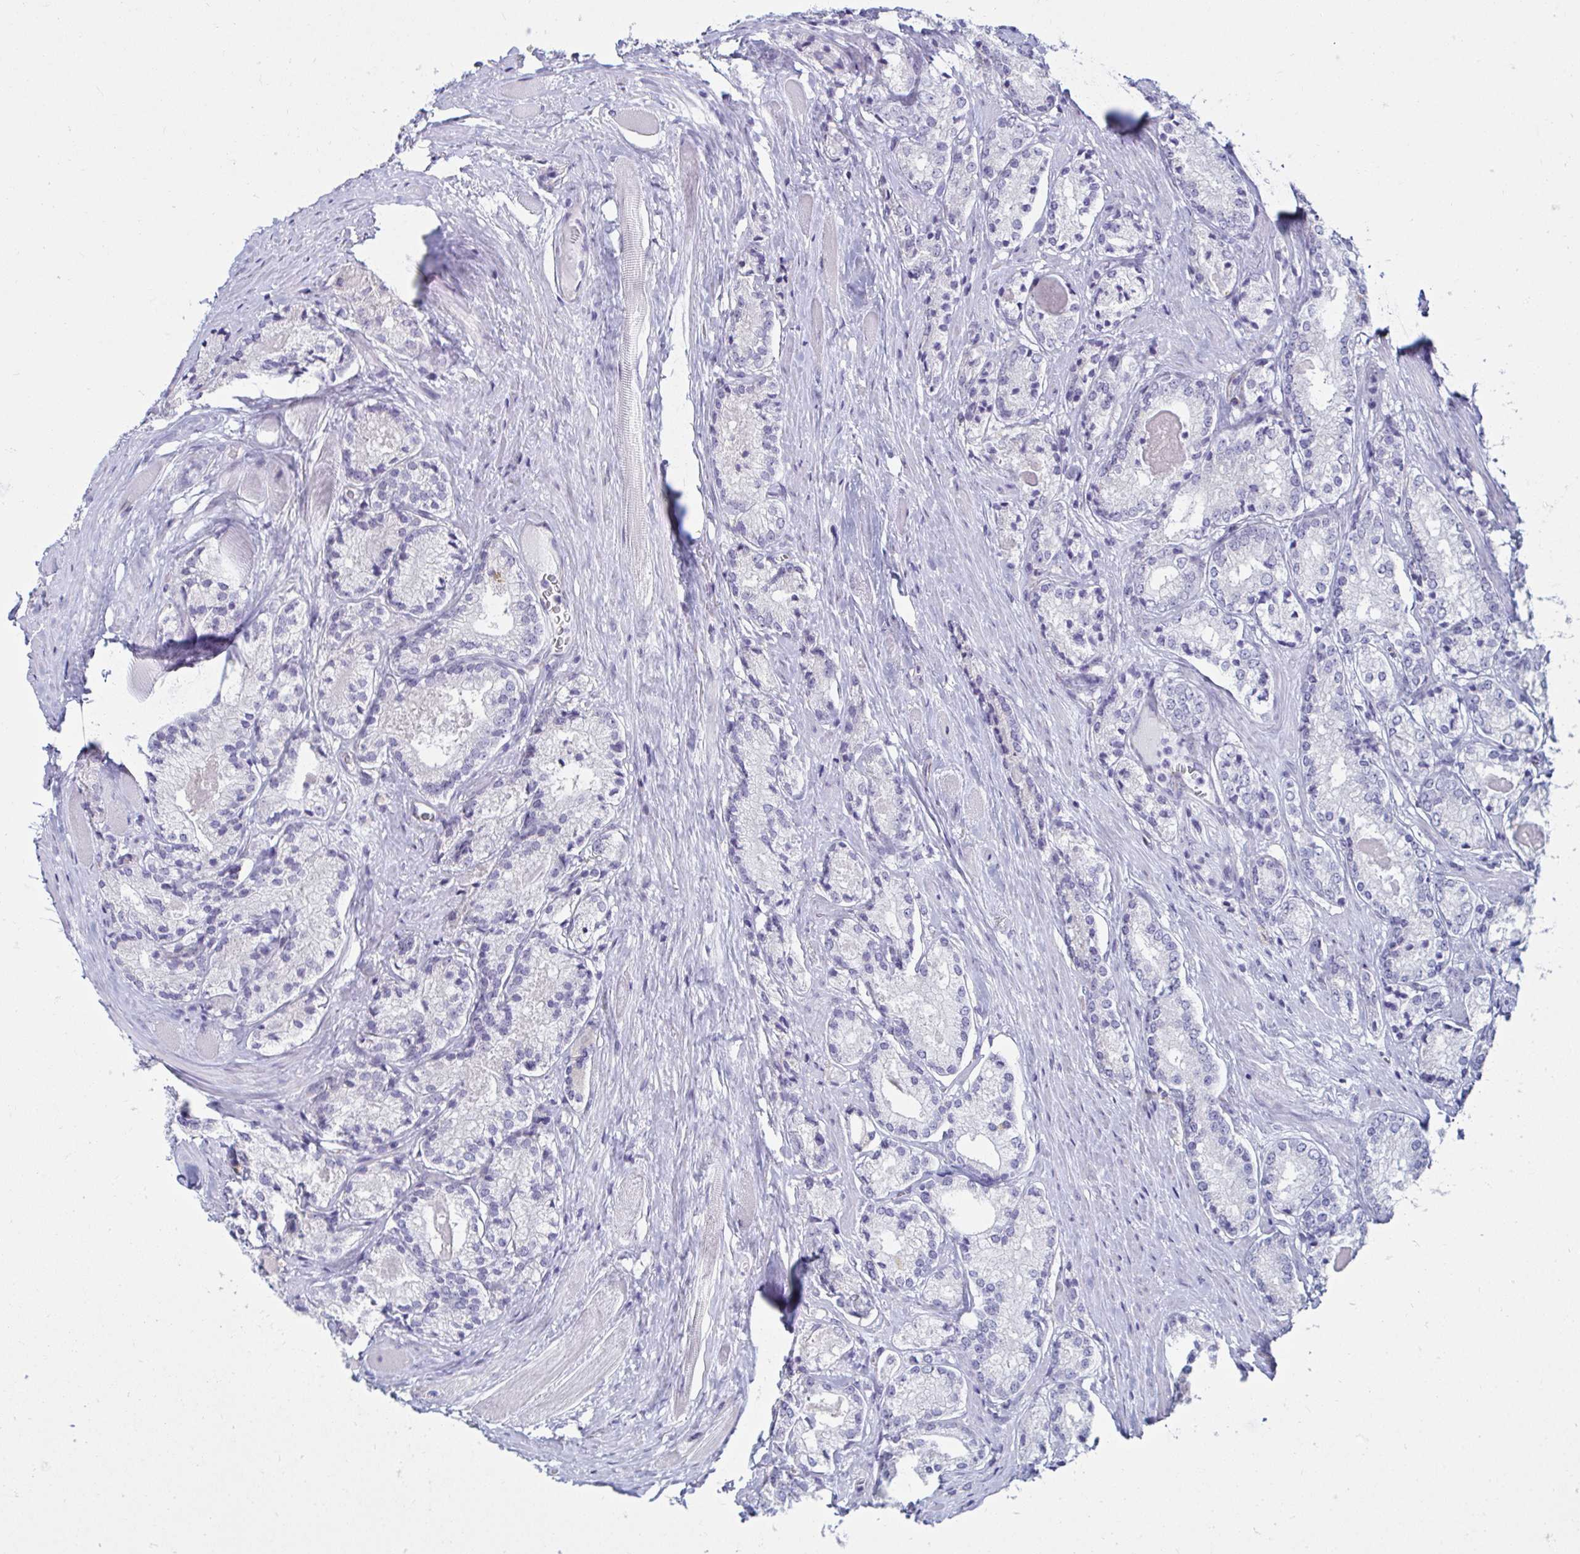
{"staining": {"intensity": "negative", "quantity": "none", "location": "none"}, "tissue": "prostate cancer", "cell_type": "Tumor cells", "image_type": "cancer", "snomed": [{"axis": "morphology", "description": "Adenocarcinoma, NOS"}, {"axis": "morphology", "description": "Adenocarcinoma, Low grade"}, {"axis": "topography", "description": "Prostate"}], "caption": "This is an immunohistochemistry image of human prostate adenocarcinoma (low-grade). There is no positivity in tumor cells.", "gene": "ANKRD62", "patient": {"sex": "male", "age": 68}}